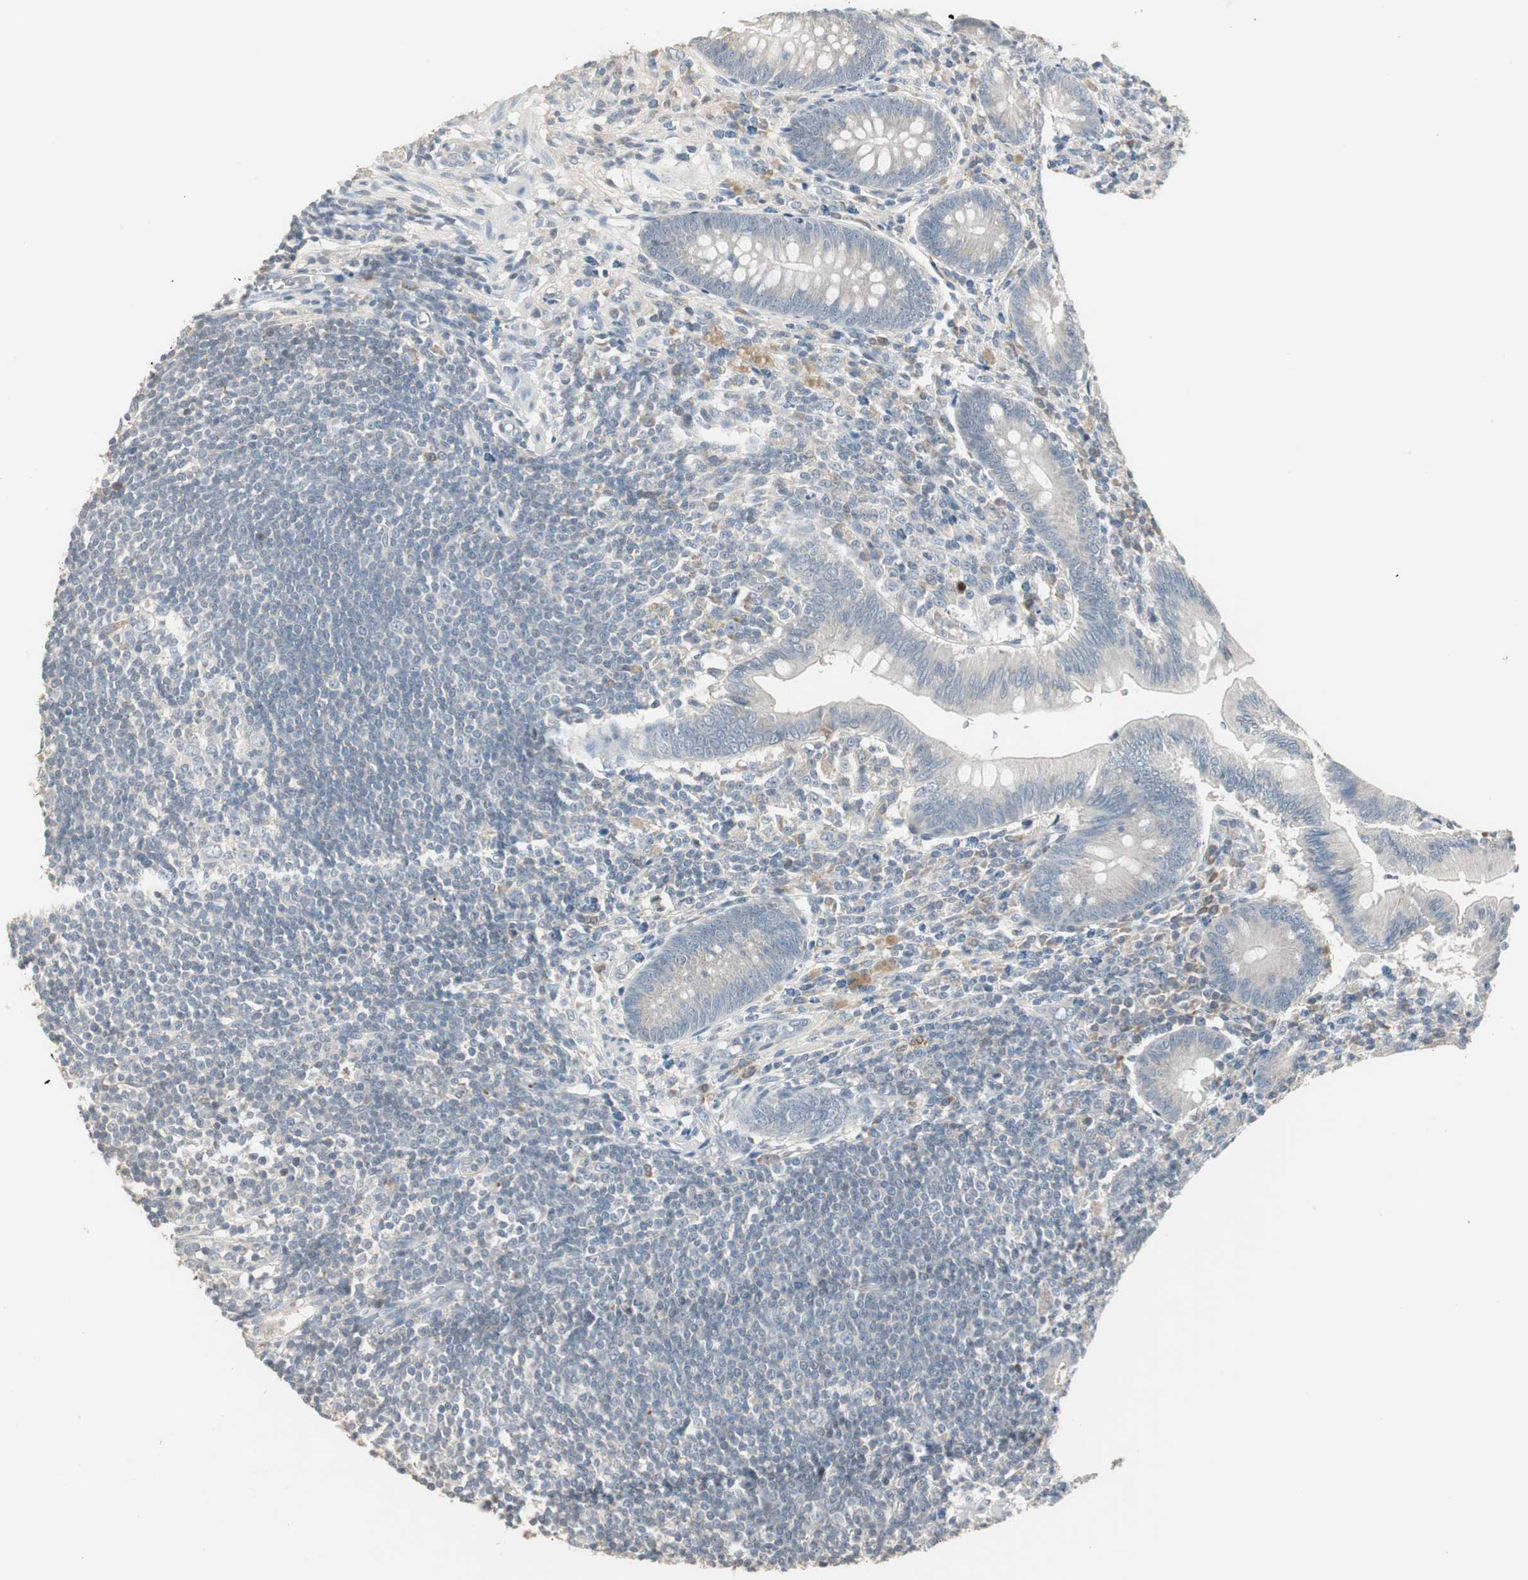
{"staining": {"intensity": "weak", "quantity": "25%-75%", "location": "cytoplasmic/membranous"}, "tissue": "appendix", "cell_type": "Glandular cells", "image_type": "normal", "snomed": [{"axis": "morphology", "description": "Normal tissue, NOS"}, {"axis": "morphology", "description": "Inflammation, NOS"}, {"axis": "topography", "description": "Appendix"}], "caption": "Protein staining reveals weak cytoplasmic/membranous expression in approximately 25%-75% of glandular cells in normal appendix. (DAB (3,3'-diaminobenzidine) IHC, brown staining for protein, blue staining for nuclei).", "gene": "PDZK1", "patient": {"sex": "male", "age": 46}}